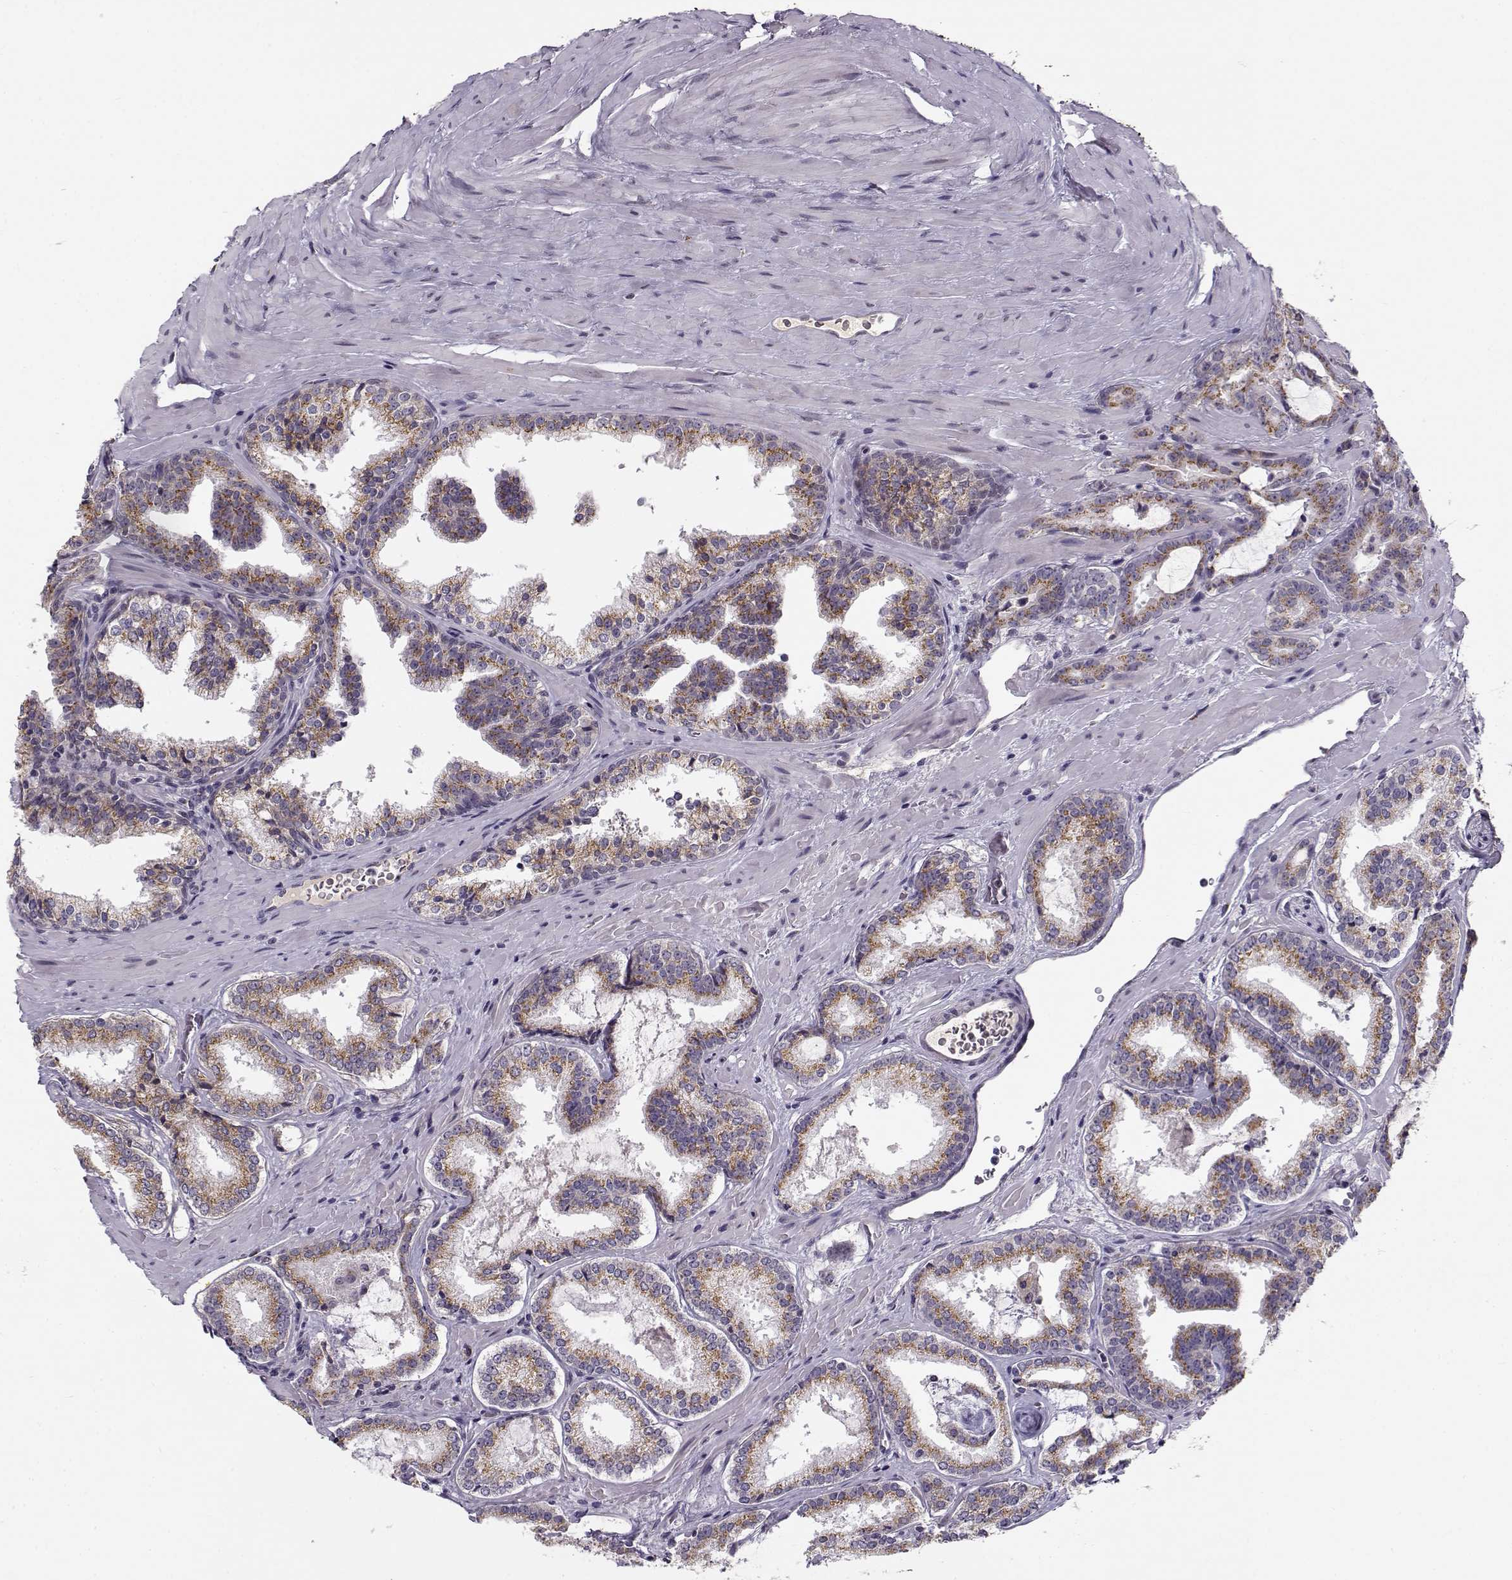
{"staining": {"intensity": "moderate", "quantity": ">75%", "location": "cytoplasmic/membranous"}, "tissue": "prostate cancer", "cell_type": "Tumor cells", "image_type": "cancer", "snomed": [{"axis": "morphology", "description": "Adenocarcinoma, NOS"}, {"axis": "morphology", "description": "Adenocarcinoma, High grade"}, {"axis": "topography", "description": "Prostate"}], "caption": "Immunohistochemical staining of prostate cancer (high-grade adenocarcinoma) demonstrates medium levels of moderate cytoplasmic/membranous protein expression in about >75% of tumor cells. The protein of interest is stained brown, and the nuclei are stained in blue (DAB IHC with brightfield microscopy, high magnification).", "gene": "SLC4A5", "patient": {"sex": "male", "age": 62}}